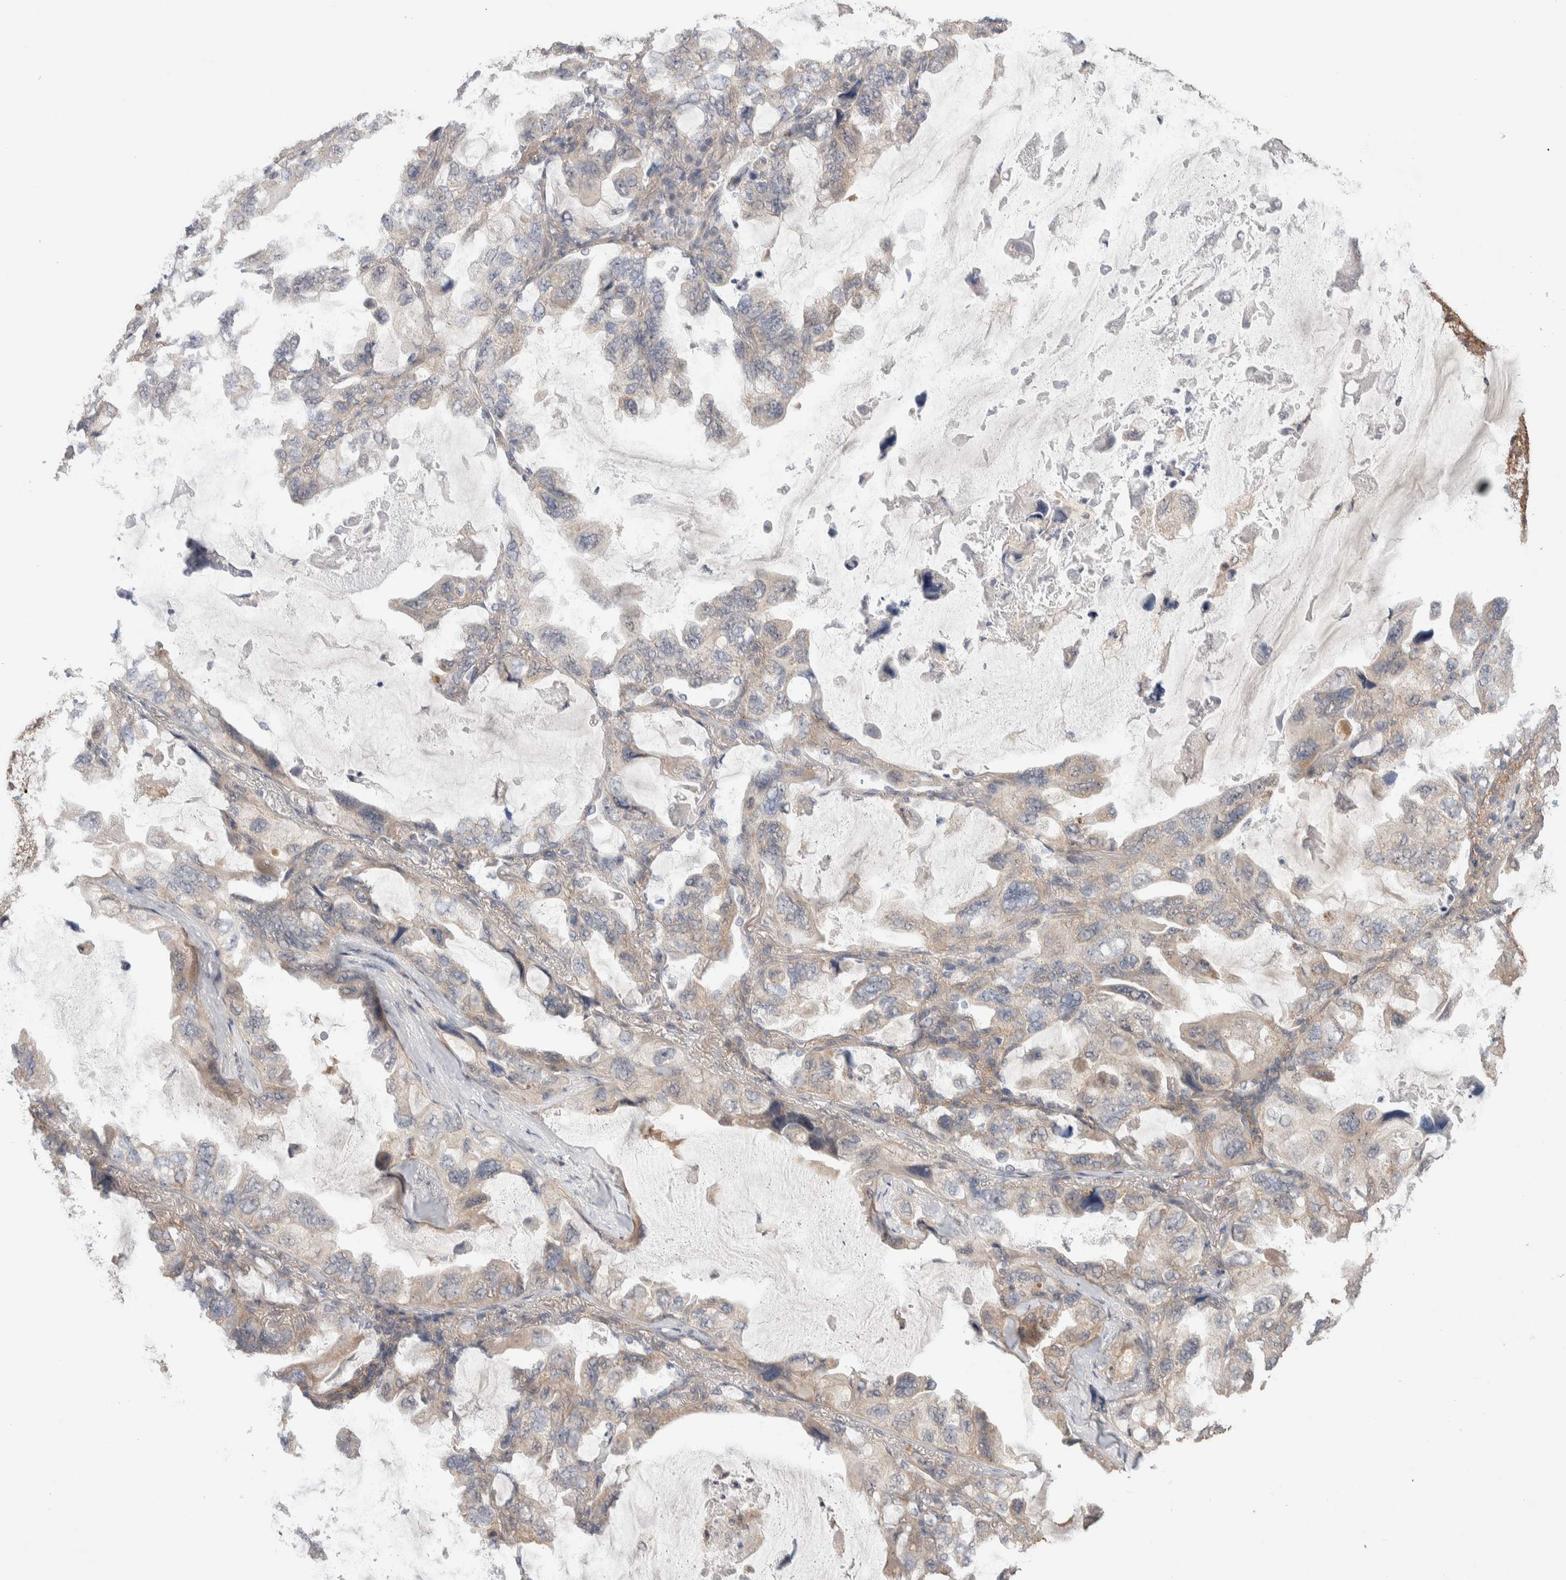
{"staining": {"intensity": "weak", "quantity": "25%-75%", "location": "cytoplasmic/membranous"}, "tissue": "lung cancer", "cell_type": "Tumor cells", "image_type": "cancer", "snomed": [{"axis": "morphology", "description": "Squamous cell carcinoma, NOS"}, {"axis": "topography", "description": "Lung"}], "caption": "A brown stain shows weak cytoplasmic/membranous staining of a protein in human lung cancer tumor cells.", "gene": "KCNJ5", "patient": {"sex": "female", "age": 73}}